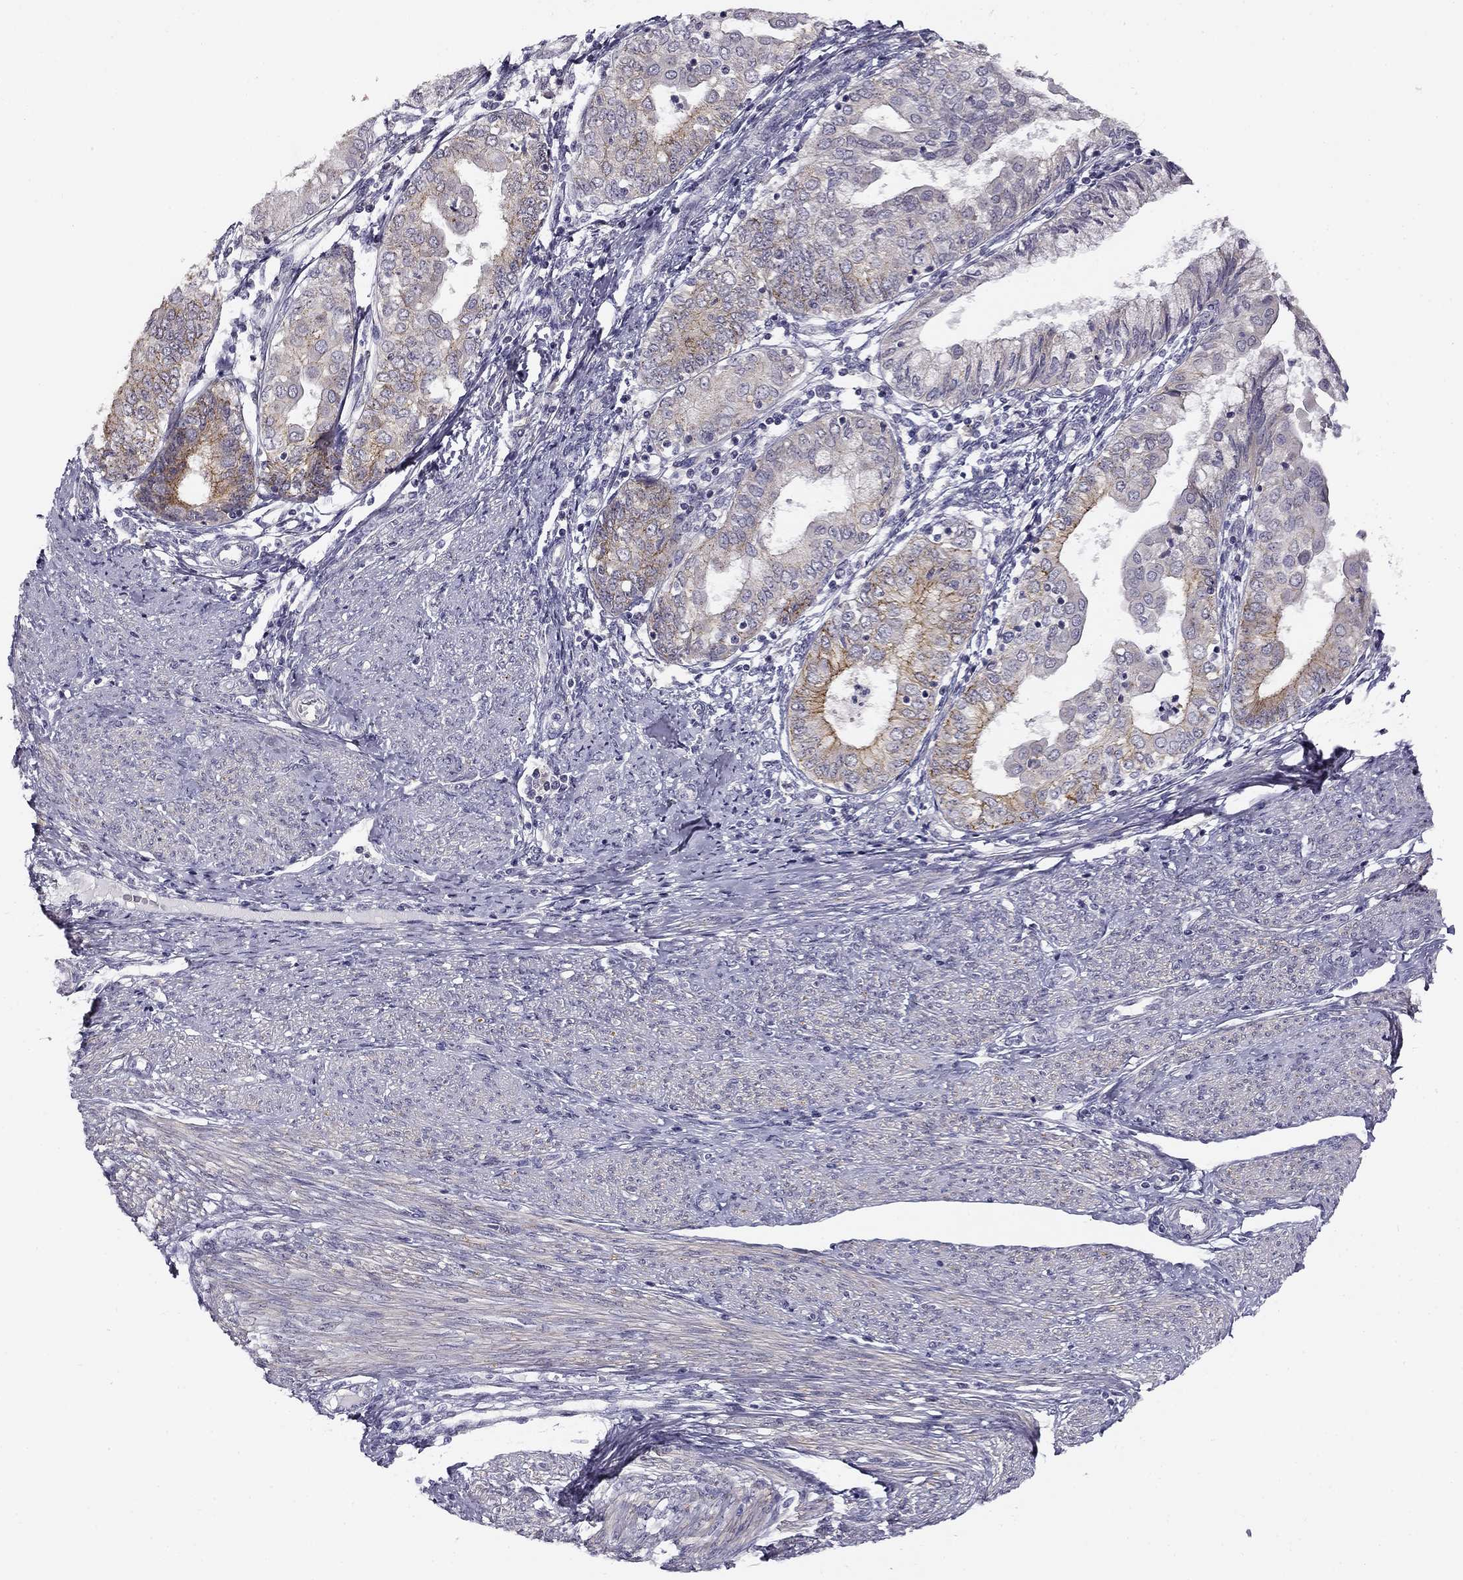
{"staining": {"intensity": "moderate", "quantity": "<25%", "location": "cytoplasmic/membranous"}, "tissue": "endometrial cancer", "cell_type": "Tumor cells", "image_type": "cancer", "snomed": [{"axis": "morphology", "description": "Adenocarcinoma, NOS"}, {"axis": "topography", "description": "Endometrium"}], "caption": "Protein analysis of endometrial cancer (adenocarcinoma) tissue displays moderate cytoplasmic/membranous staining in approximately <25% of tumor cells.", "gene": "CNR1", "patient": {"sex": "female", "age": 68}}